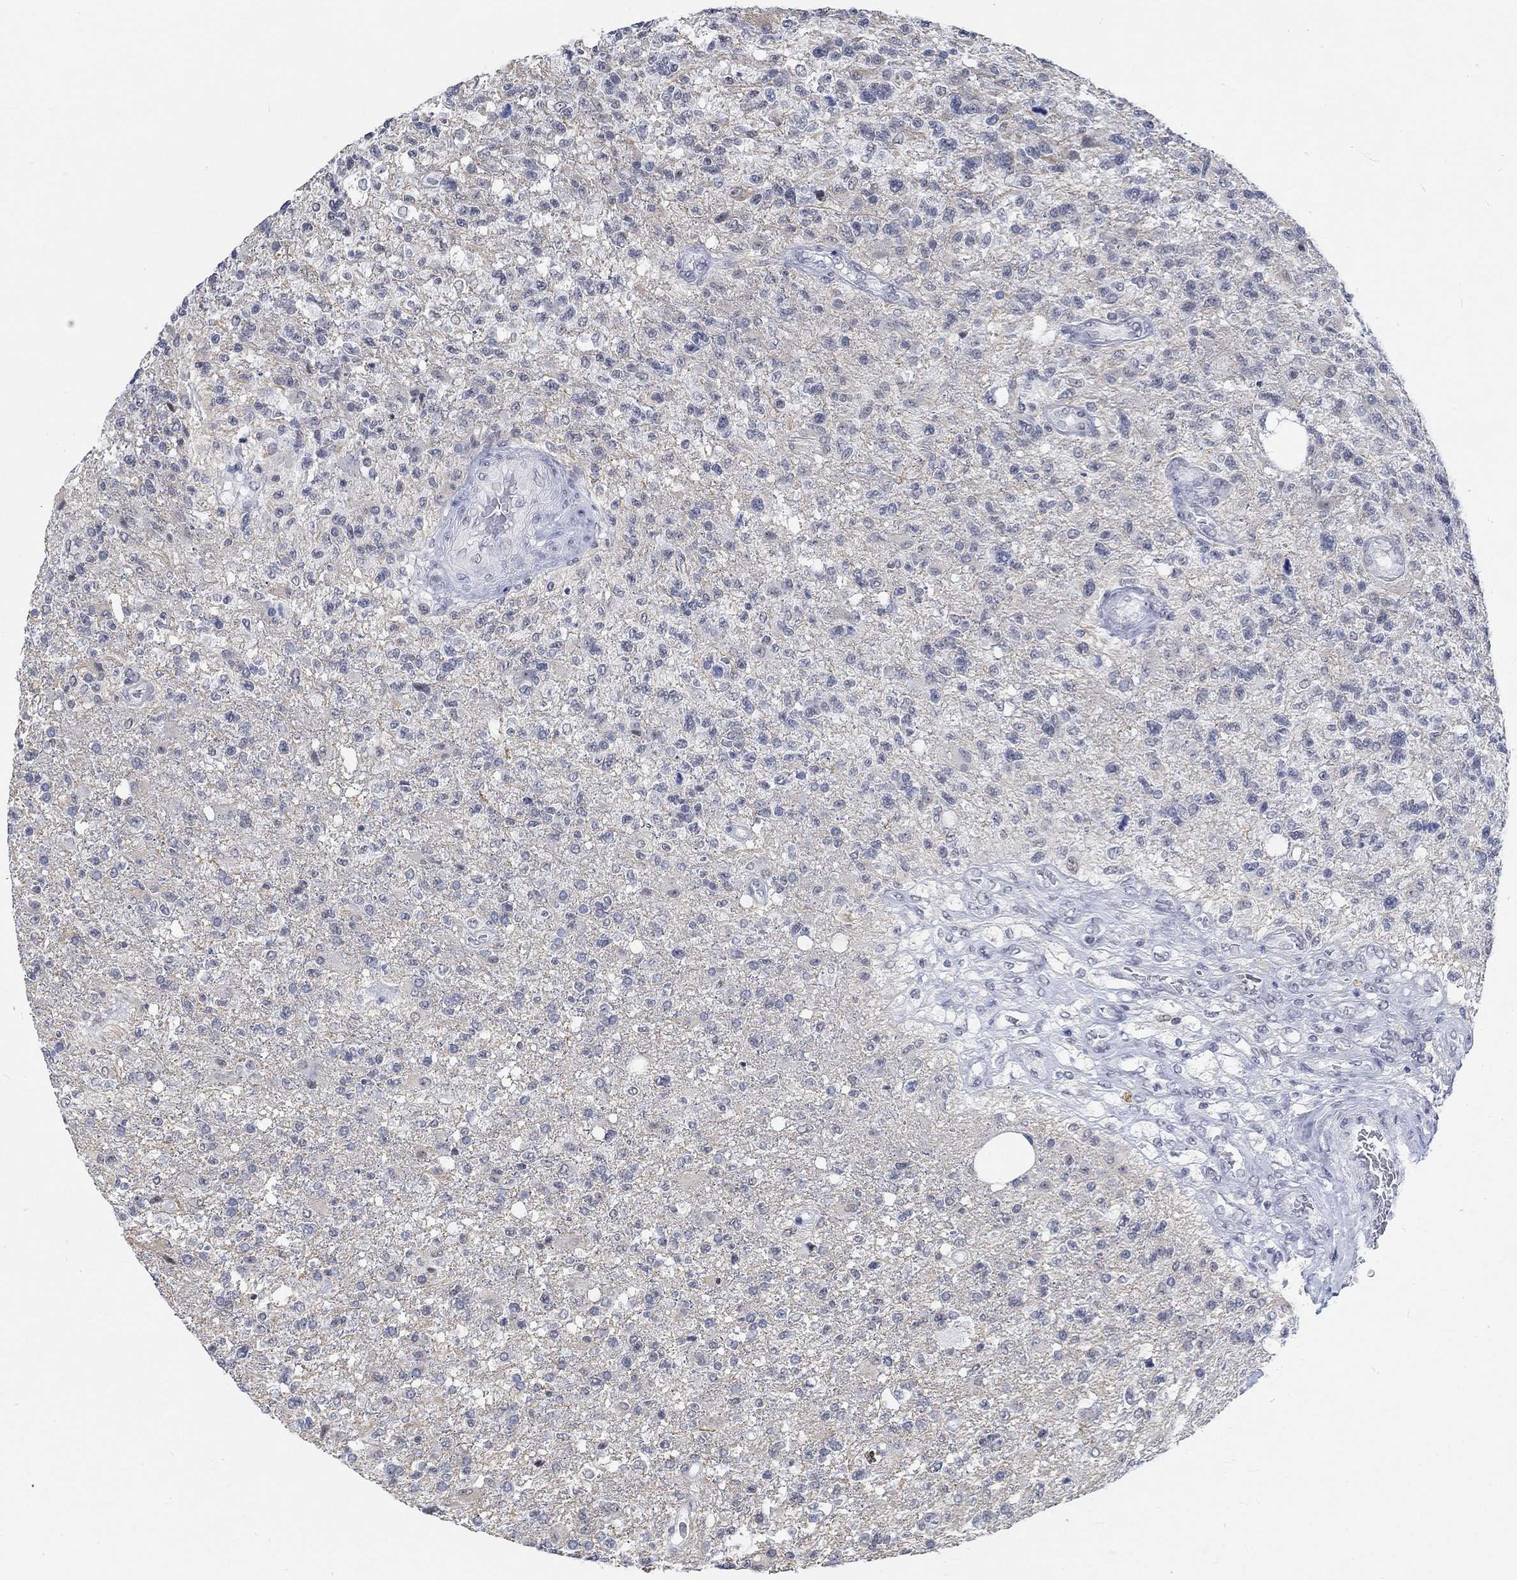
{"staining": {"intensity": "negative", "quantity": "none", "location": "none"}, "tissue": "glioma", "cell_type": "Tumor cells", "image_type": "cancer", "snomed": [{"axis": "morphology", "description": "Glioma, malignant, High grade"}, {"axis": "topography", "description": "Brain"}], "caption": "A high-resolution micrograph shows immunohistochemistry staining of malignant glioma (high-grade), which reveals no significant positivity in tumor cells. (DAB (3,3'-diaminobenzidine) IHC, high magnification).", "gene": "KCNH8", "patient": {"sex": "male", "age": 56}}